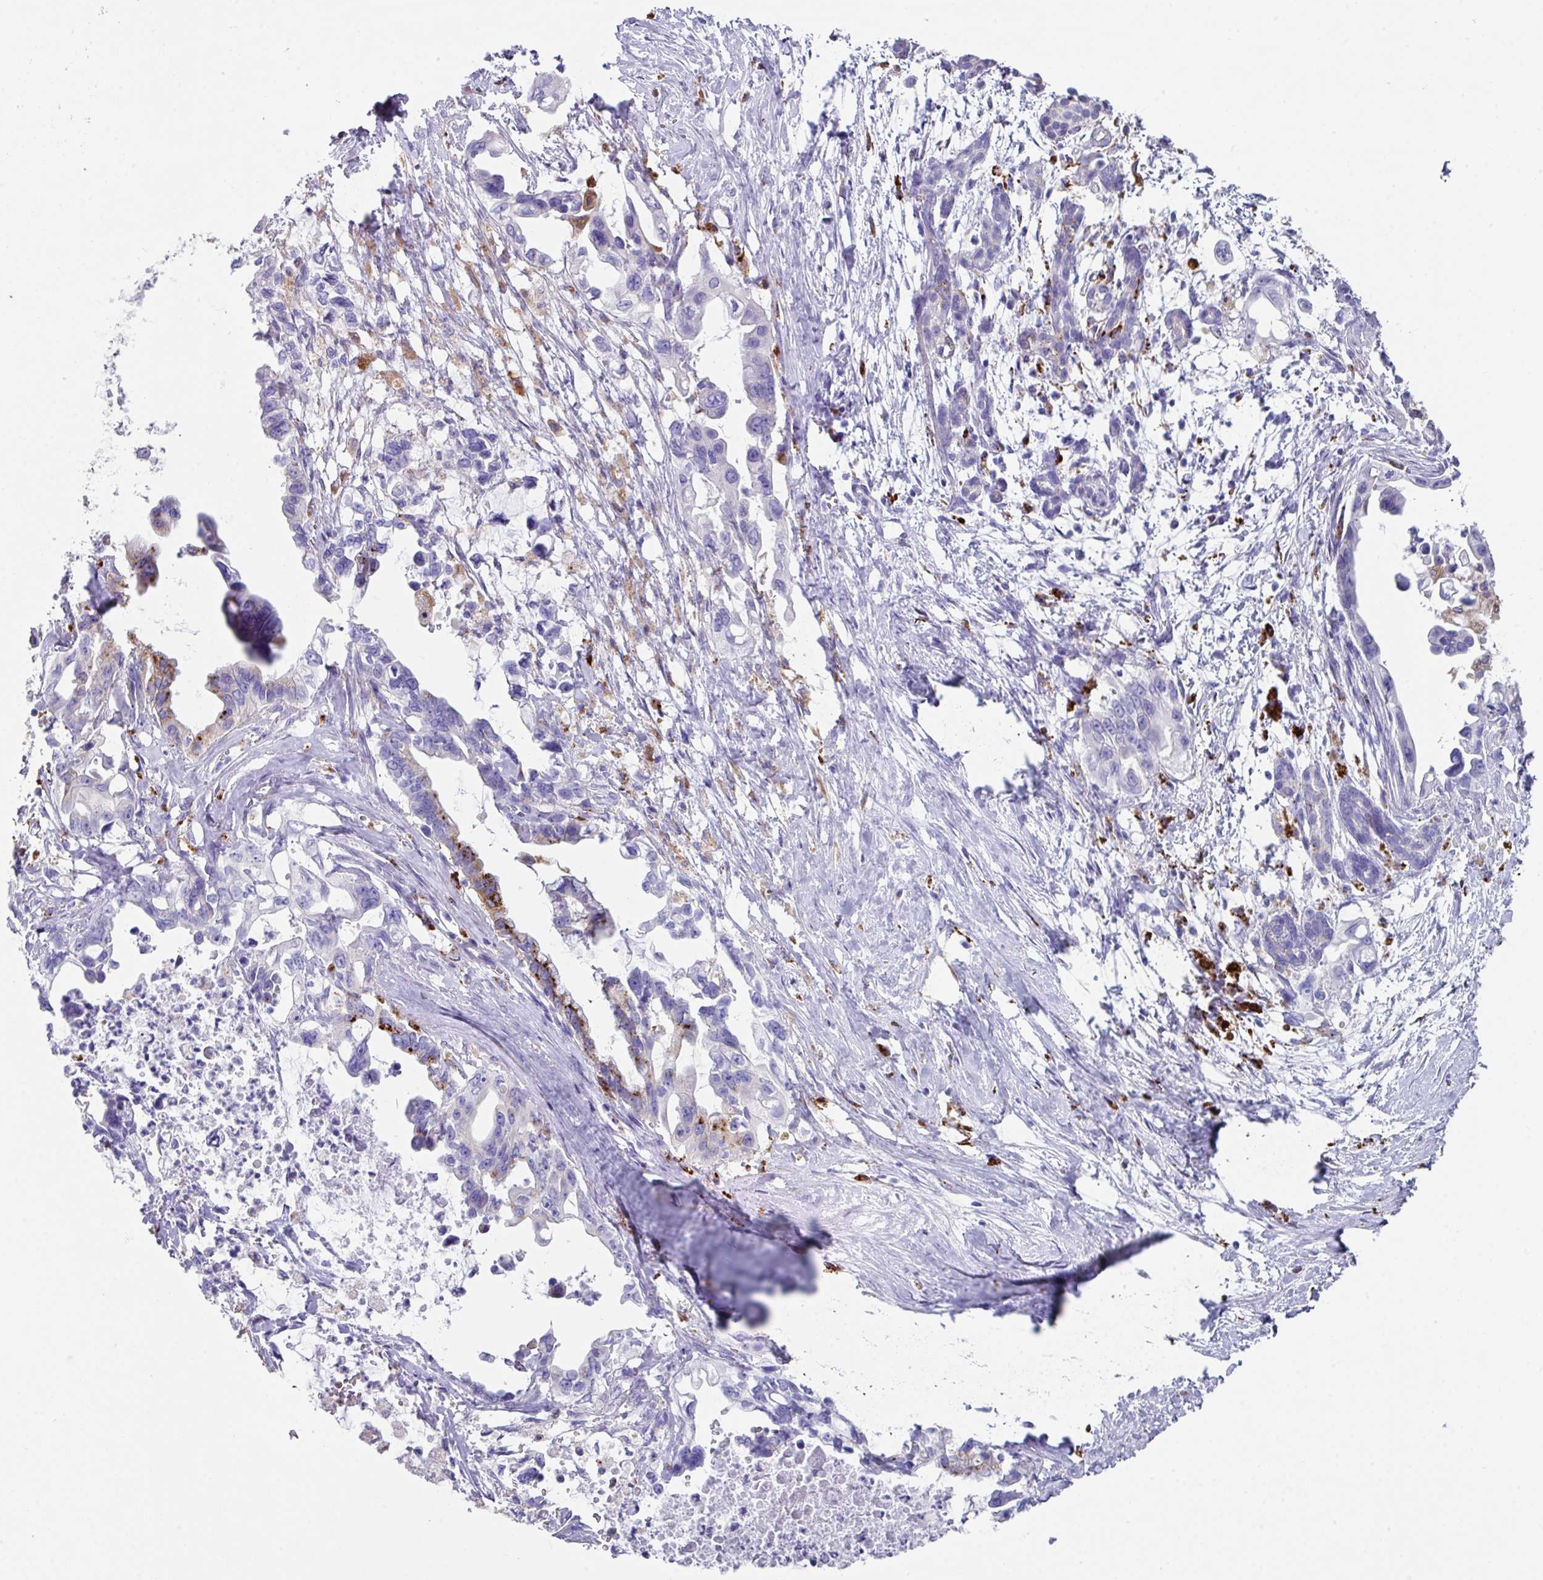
{"staining": {"intensity": "moderate", "quantity": "<25%", "location": "cytoplasmic/membranous"}, "tissue": "pancreatic cancer", "cell_type": "Tumor cells", "image_type": "cancer", "snomed": [{"axis": "morphology", "description": "Adenocarcinoma, NOS"}, {"axis": "topography", "description": "Pancreas"}], "caption": "A brown stain shows moderate cytoplasmic/membranous expression of a protein in pancreatic cancer tumor cells.", "gene": "CPVL", "patient": {"sex": "male", "age": 61}}